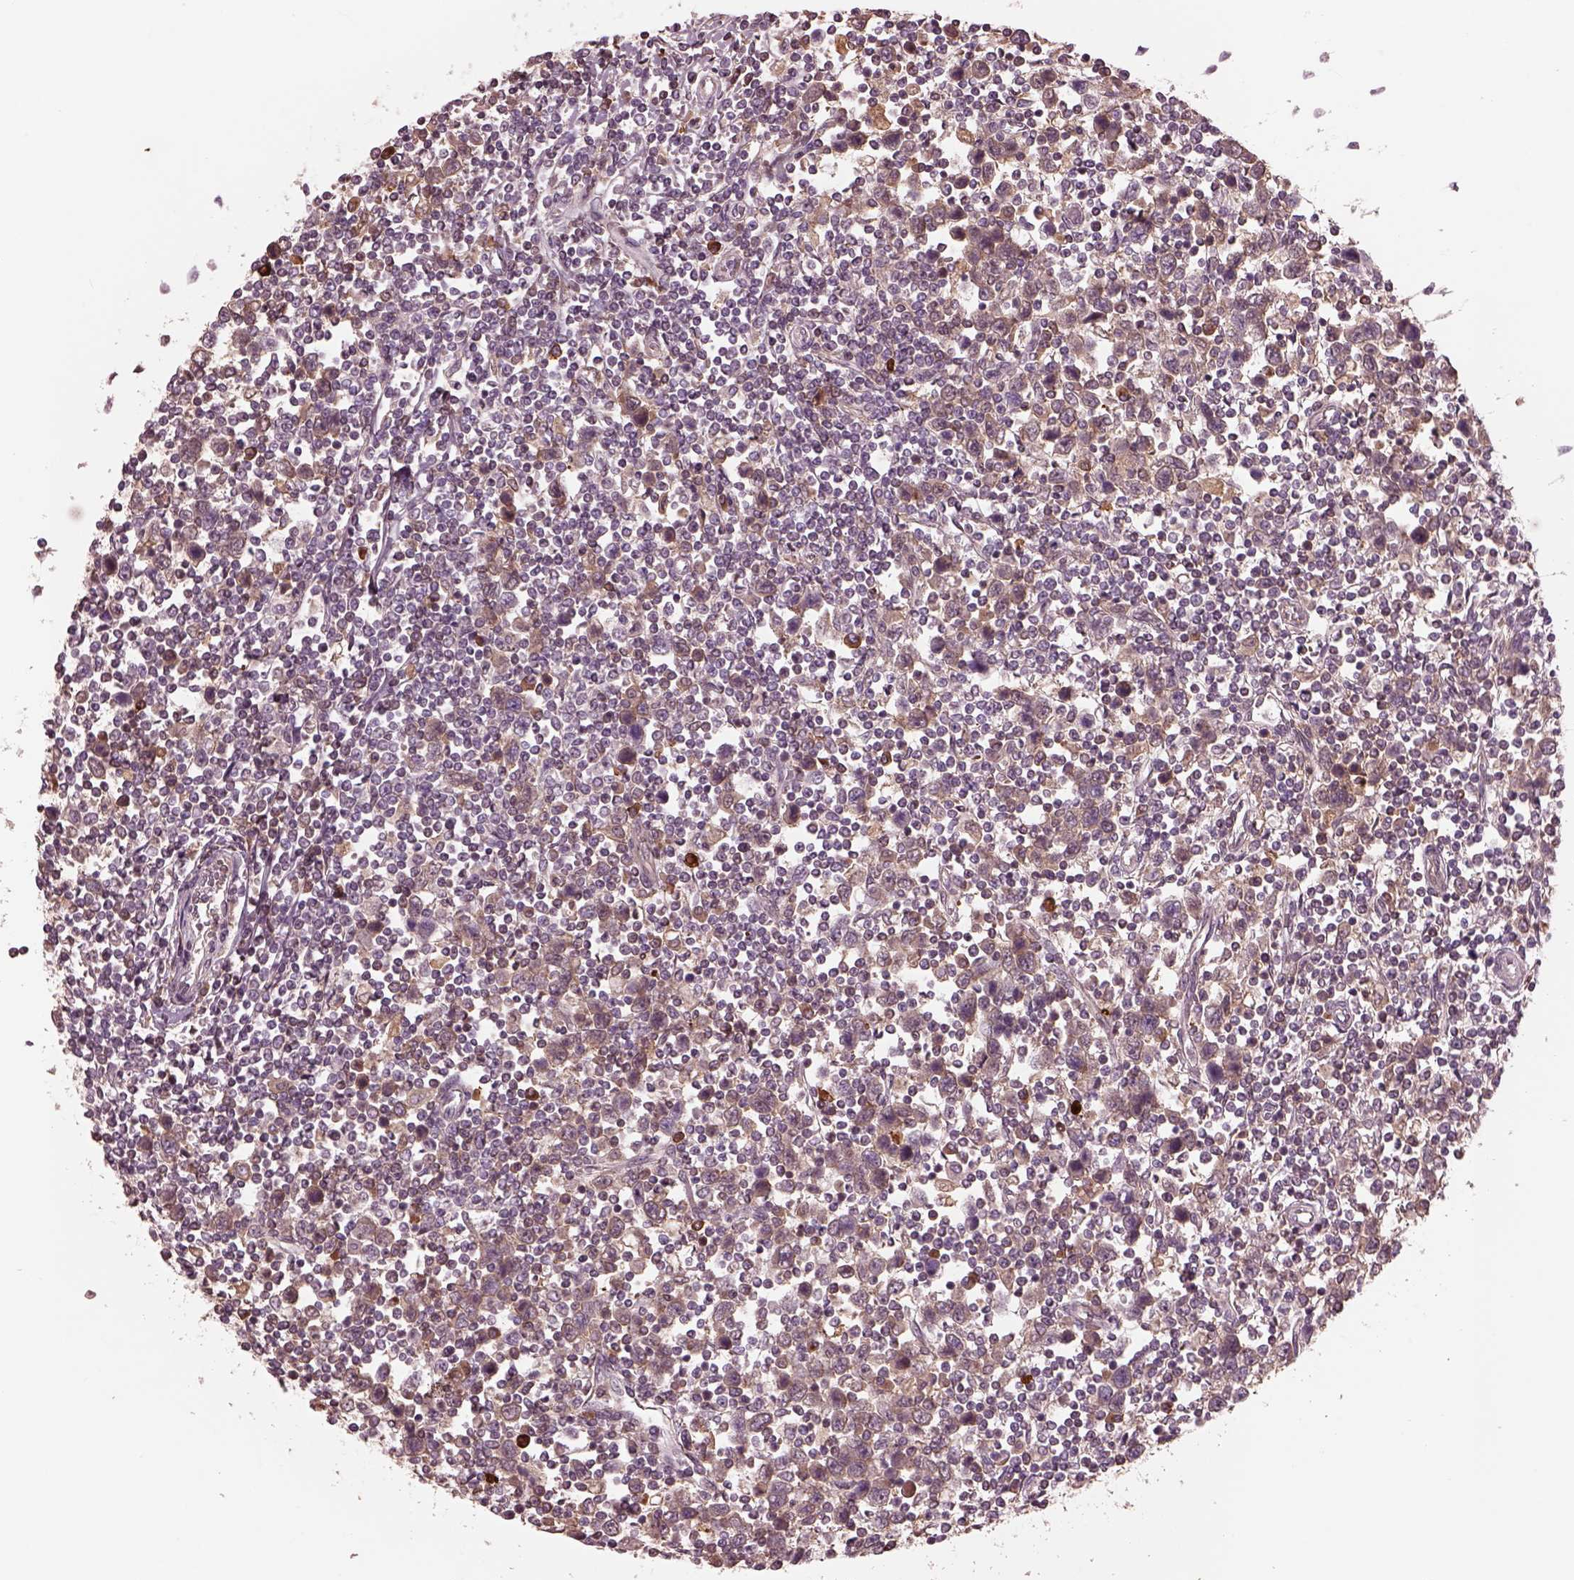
{"staining": {"intensity": "weak", "quantity": ">75%", "location": "cytoplasmic/membranous"}, "tissue": "testis cancer", "cell_type": "Tumor cells", "image_type": "cancer", "snomed": [{"axis": "morphology", "description": "Normal tissue, NOS"}, {"axis": "morphology", "description": "Seminoma, NOS"}, {"axis": "topography", "description": "Testis"}, {"axis": "topography", "description": "Epididymis"}], "caption": "DAB (3,3'-diaminobenzidine) immunohistochemical staining of testis cancer (seminoma) demonstrates weak cytoplasmic/membranous protein staining in approximately >75% of tumor cells. Nuclei are stained in blue.", "gene": "PTX4", "patient": {"sex": "male", "age": 34}}